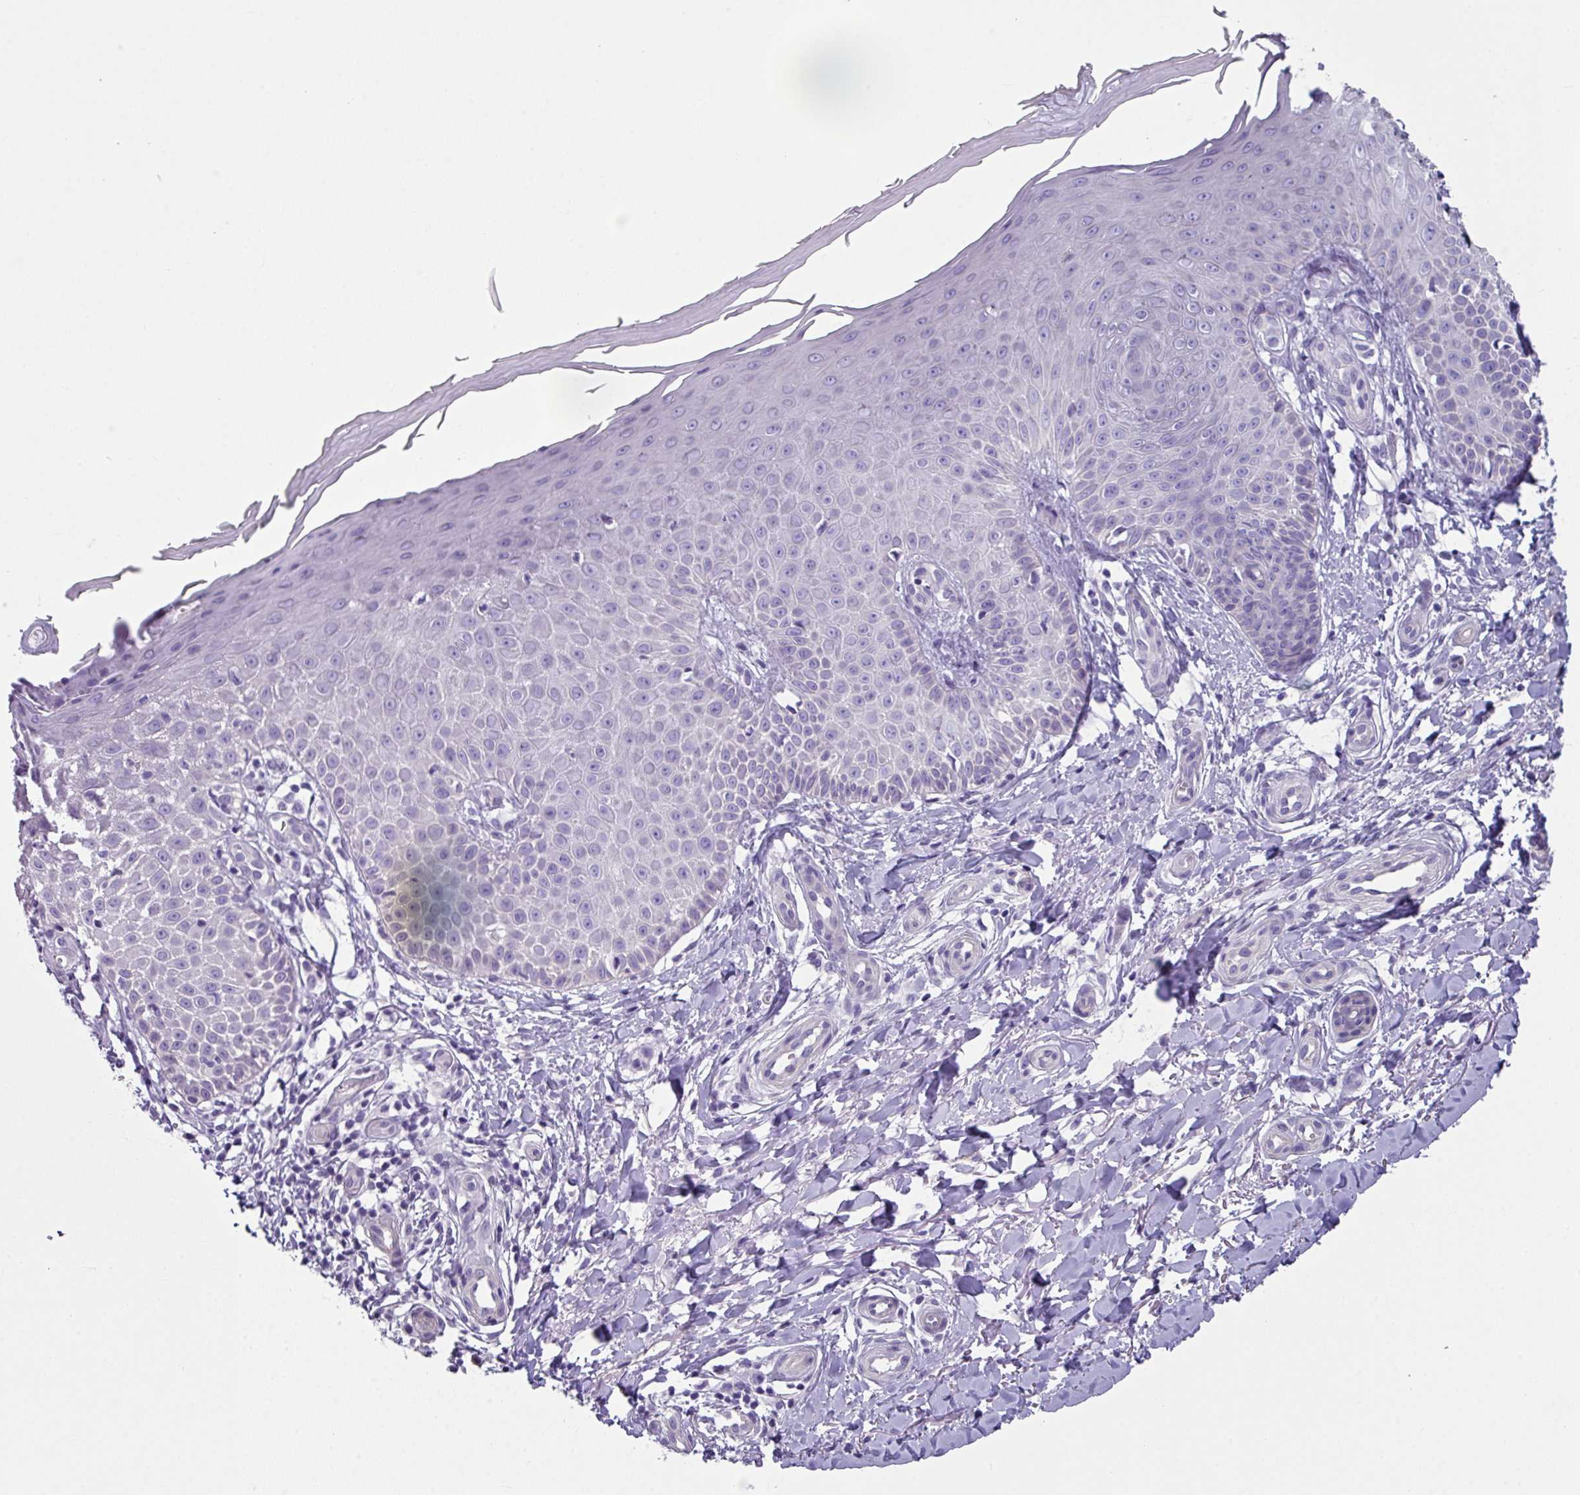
{"staining": {"intensity": "negative", "quantity": "none", "location": "none"}, "tissue": "skin", "cell_type": "Fibroblasts", "image_type": "normal", "snomed": [{"axis": "morphology", "description": "Normal tissue, NOS"}, {"axis": "topography", "description": "Skin"}], "caption": "Normal skin was stained to show a protein in brown. There is no significant expression in fibroblasts. (Stains: DAB (3,3'-diaminobenzidine) immunohistochemistry with hematoxylin counter stain, Microscopy: brightfield microscopy at high magnification).", "gene": "PALS2", "patient": {"sex": "male", "age": 81}}